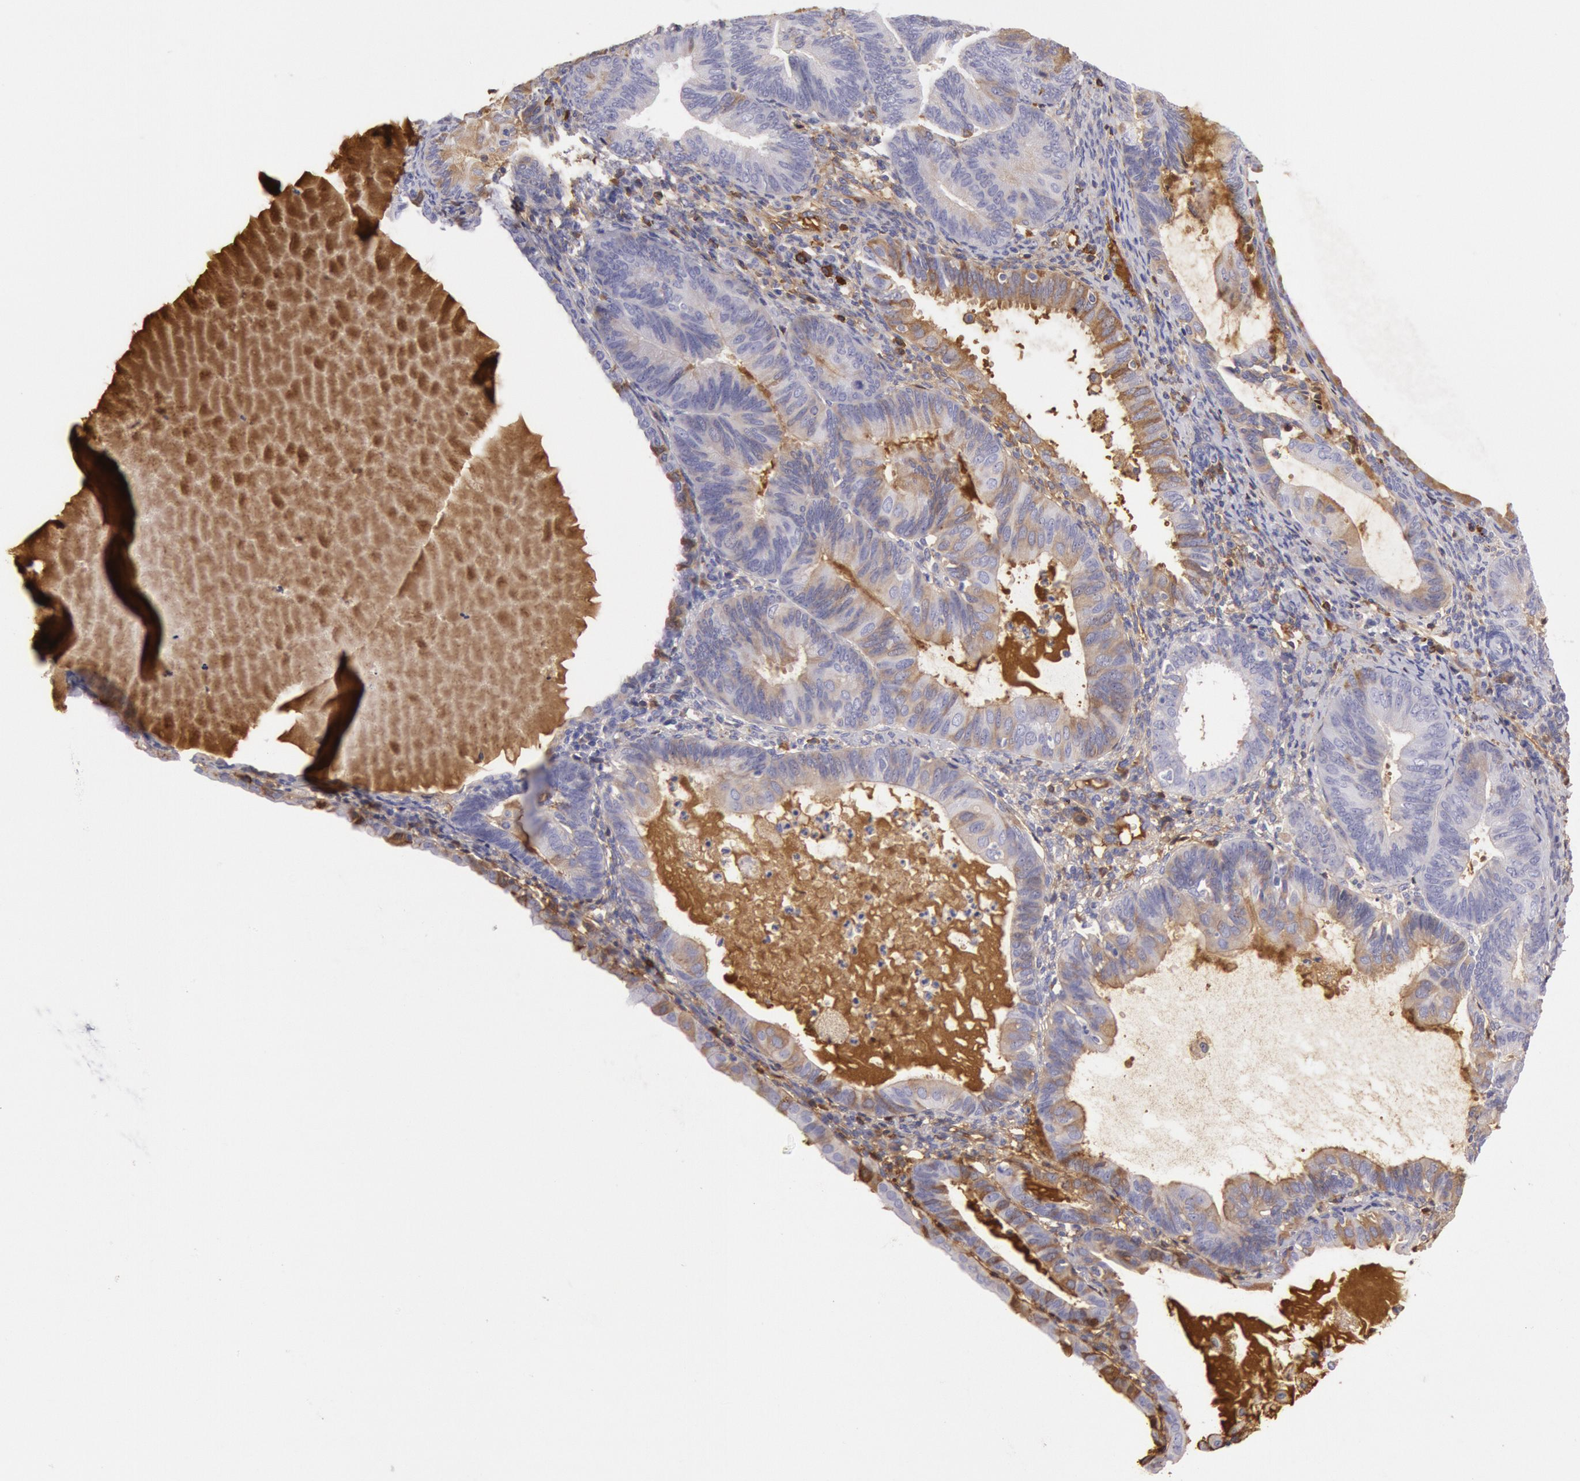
{"staining": {"intensity": "moderate", "quantity": "<25%", "location": "cytoplasmic/membranous"}, "tissue": "endometrial cancer", "cell_type": "Tumor cells", "image_type": "cancer", "snomed": [{"axis": "morphology", "description": "Adenocarcinoma, NOS"}, {"axis": "topography", "description": "Endometrium"}], "caption": "Adenocarcinoma (endometrial) was stained to show a protein in brown. There is low levels of moderate cytoplasmic/membranous positivity in approximately <25% of tumor cells.", "gene": "IGHG1", "patient": {"sex": "female", "age": 63}}